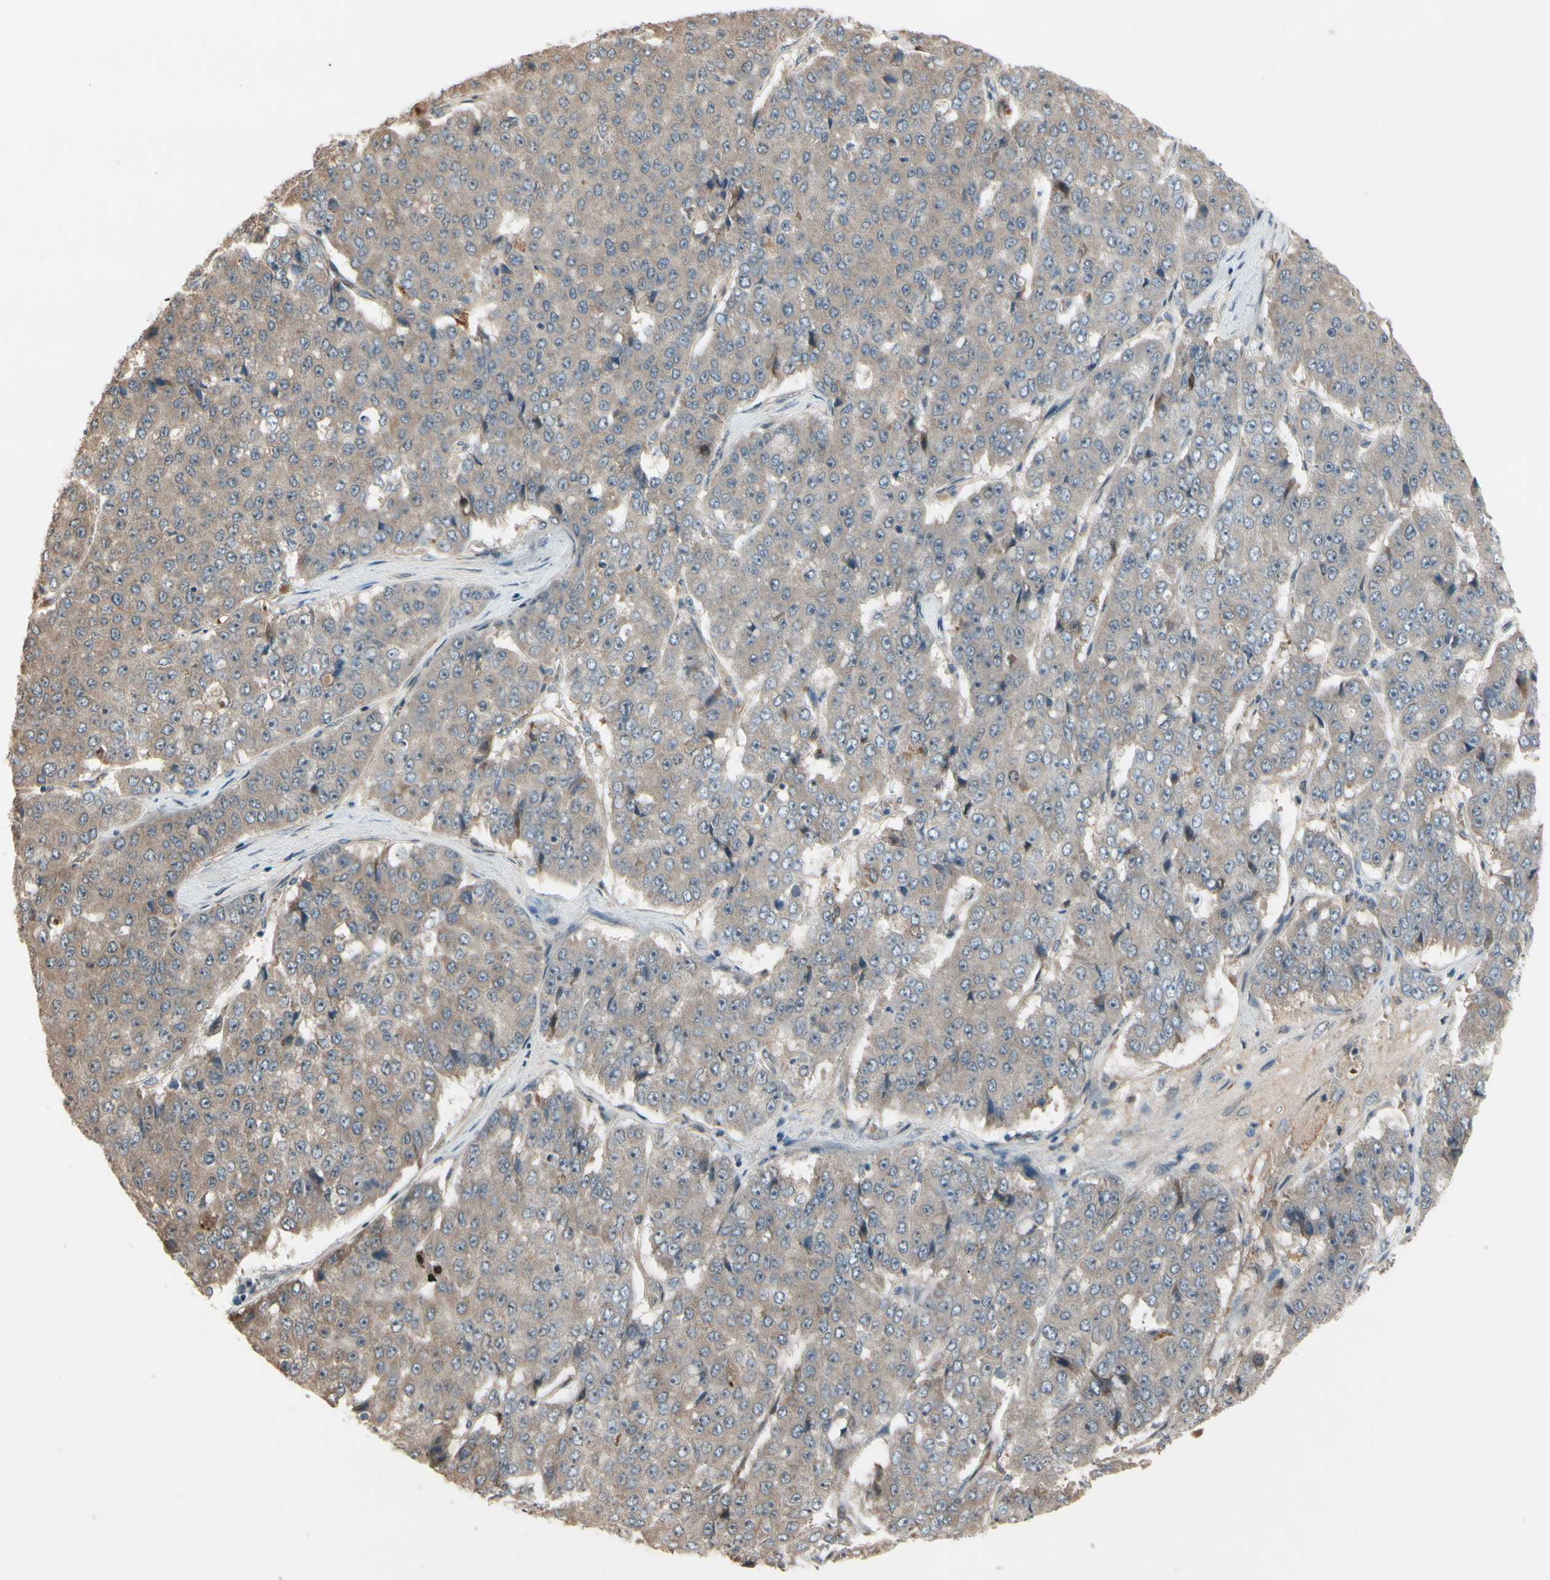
{"staining": {"intensity": "weak", "quantity": ">75%", "location": "cytoplasmic/membranous"}, "tissue": "pancreatic cancer", "cell_type": "Tumor cells", "image_type": "cancer", "snomed": [{"axis": "morphology", "description": "Adenocarcinoma, NOS"}, {"axis": "topography", "description": "Pancreas"}], "caption": "Pancreatic cancer (adenocarcinoma) tissue reveals weak cytoplasmic/membranous staining in about >75% of tumor cells, visualized by immunohistochemistry.", "gene": "SNX29", "patient": {"sex": "male", "age": 50}}